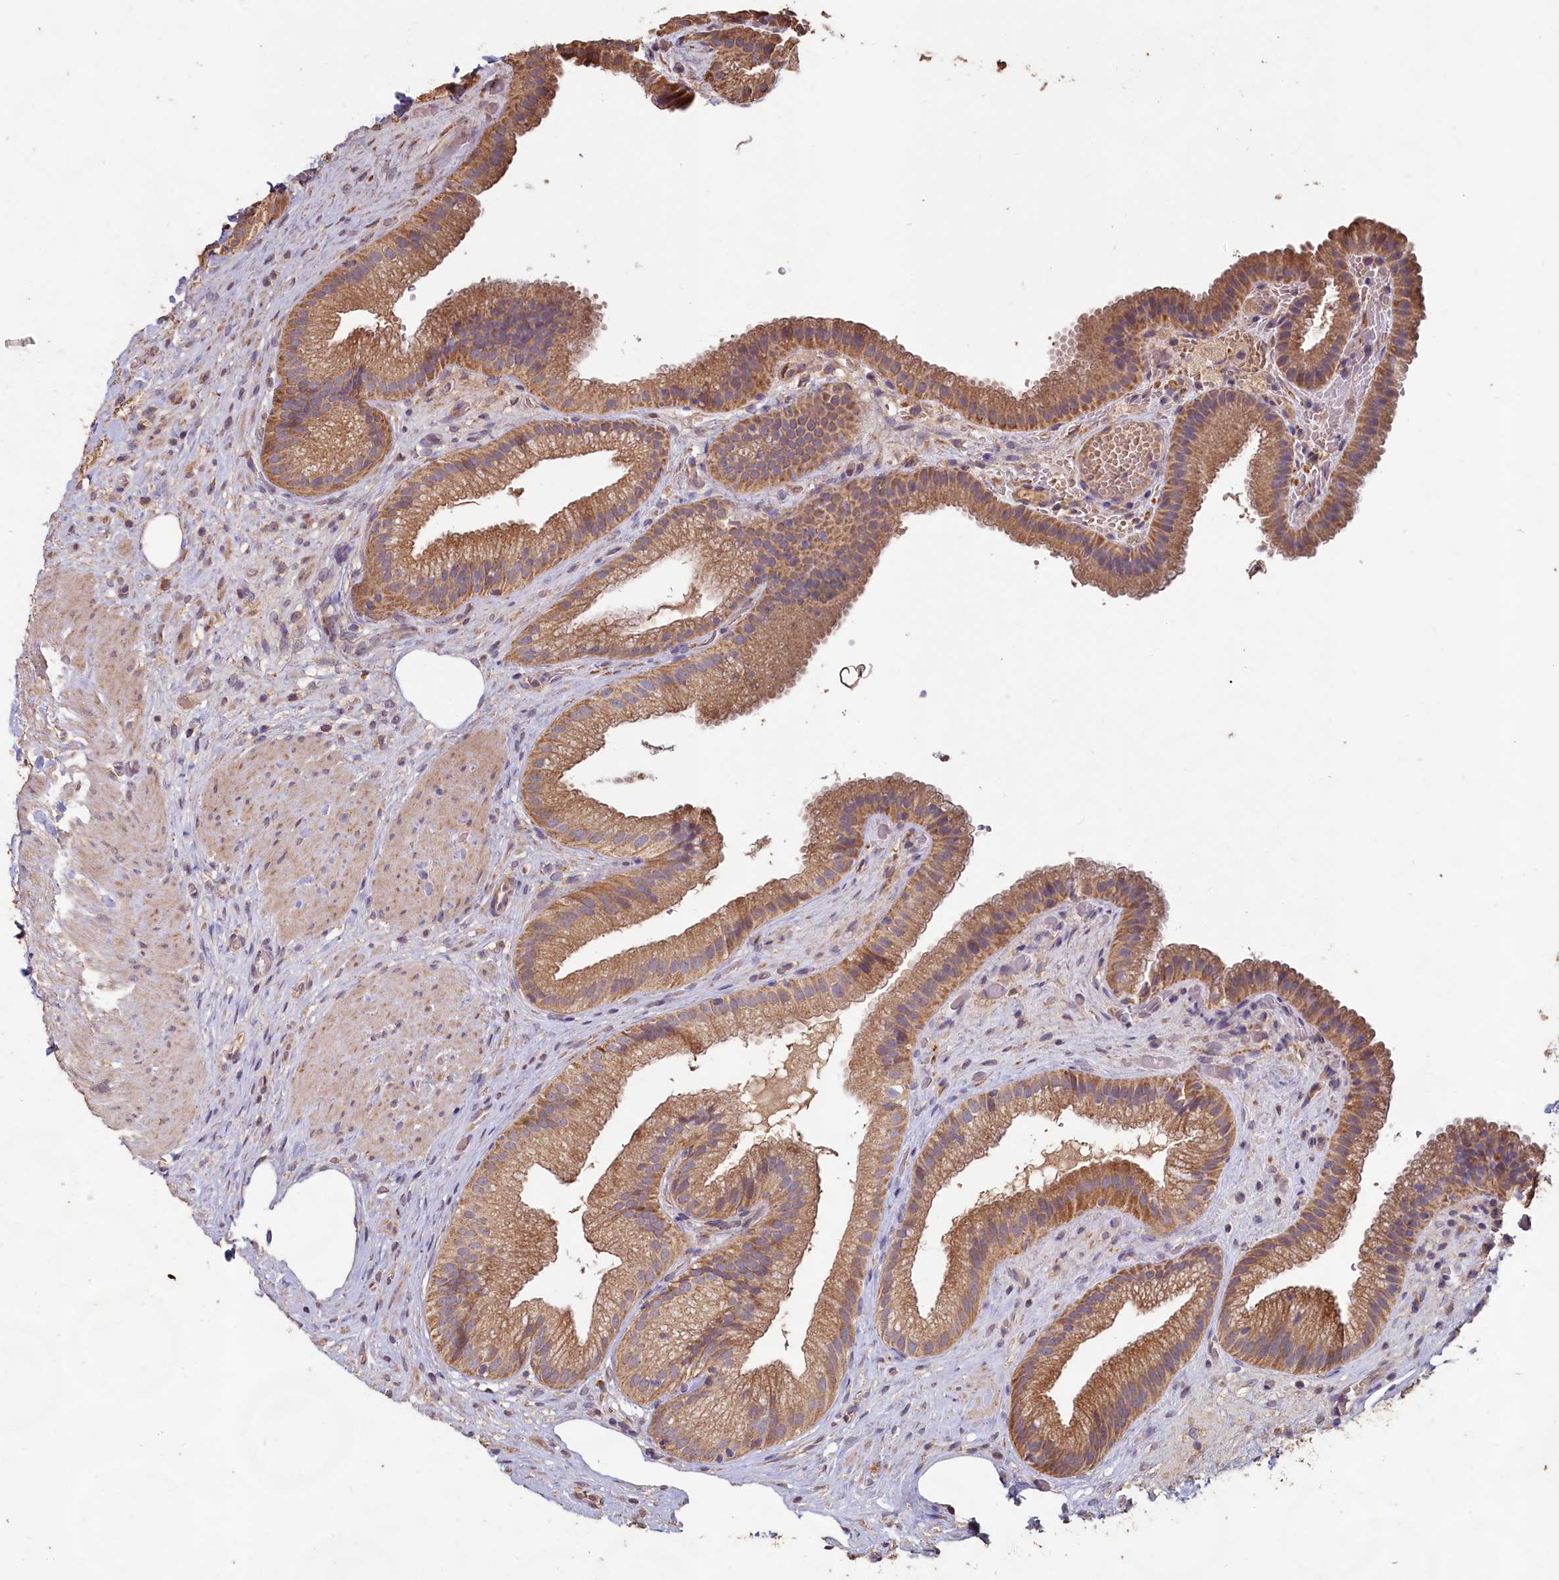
{"staining": {"intensity": "moderate", "quantity": ">75%", "location": "cytoplasmic/membranous"}, "tissue": "gallbladder", "cell_type": "Glandular cells", "image_type": "normal", "snomed": [{"axis": "morphology", "description": "Normal tissue, NOS"}, {"axis": "morphology", "description": "Inflammation, NOS"}, {"axis": "topography", "description": "Gallbladder"}], "caption": "Brown immunohistochemical staining in benign human gallbladder reveals moderate cytoplasmic/membranous staining in about >75% of glandular cells. Immunohistochemistry stains the protein of interest in brown and the nuclei are stained blue.", "gene": "FUNDC1", "patient": {"sex": "male", "age": 51}}